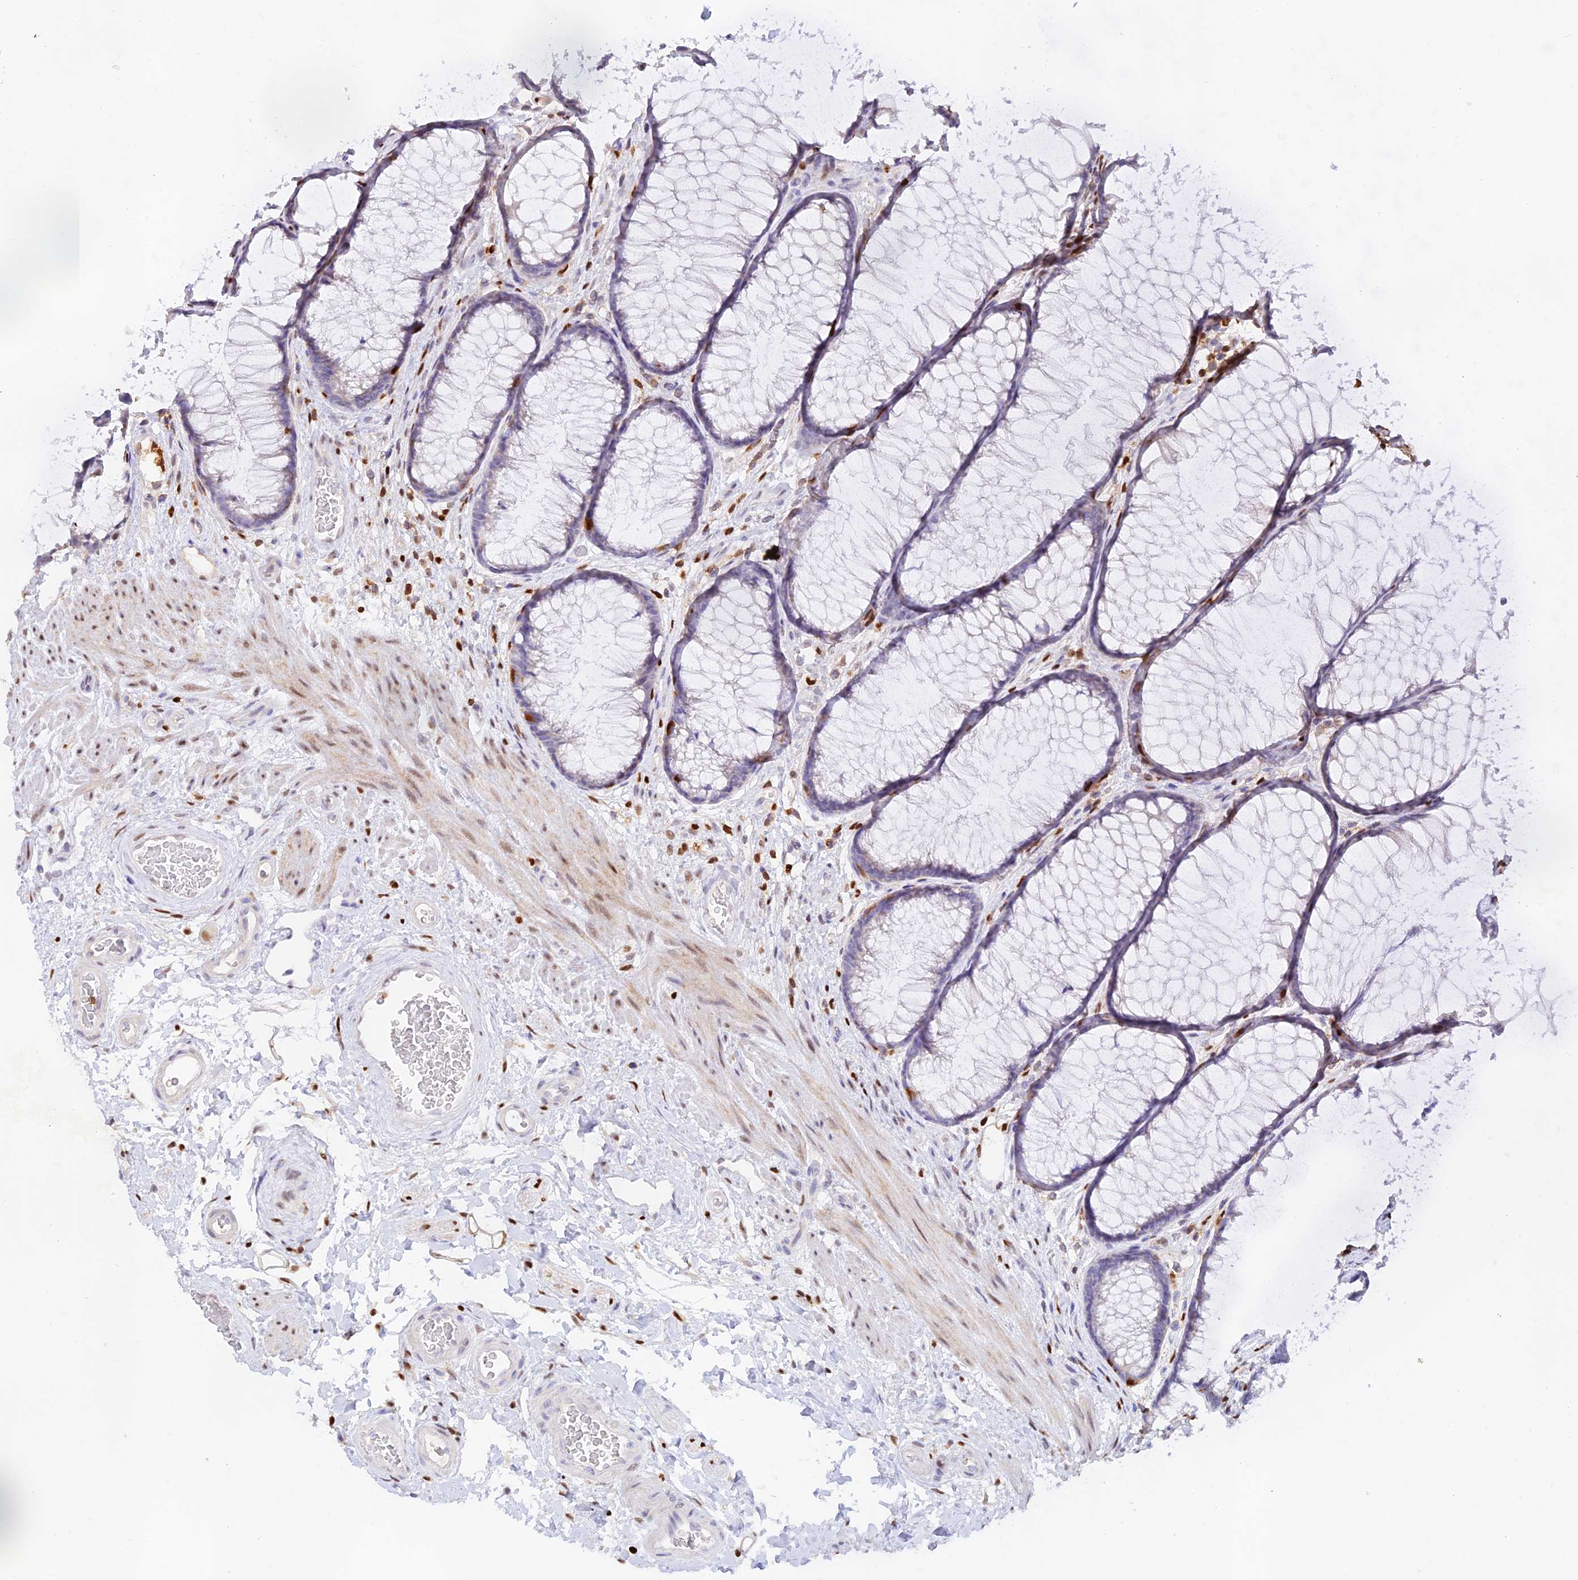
{"staining": {"intensity": "negative", "quantity": "none", "location": "none"}, "tissue": "colon", "cell_type": "Endothelial cells", "image_type": "normal", "snomed": [{"axis": "morphology", "description": "Normal tissue, NOS"}, {"axis": "topography", "description": "Colon"}], "caption": "Immunohistochemistry image of unremarkable colon: colon stained with DAB demonstrates no significant protein expression in endothelial cells.", "gene": "DENND1C", "patient": {"sex": "female", "age": 82}}